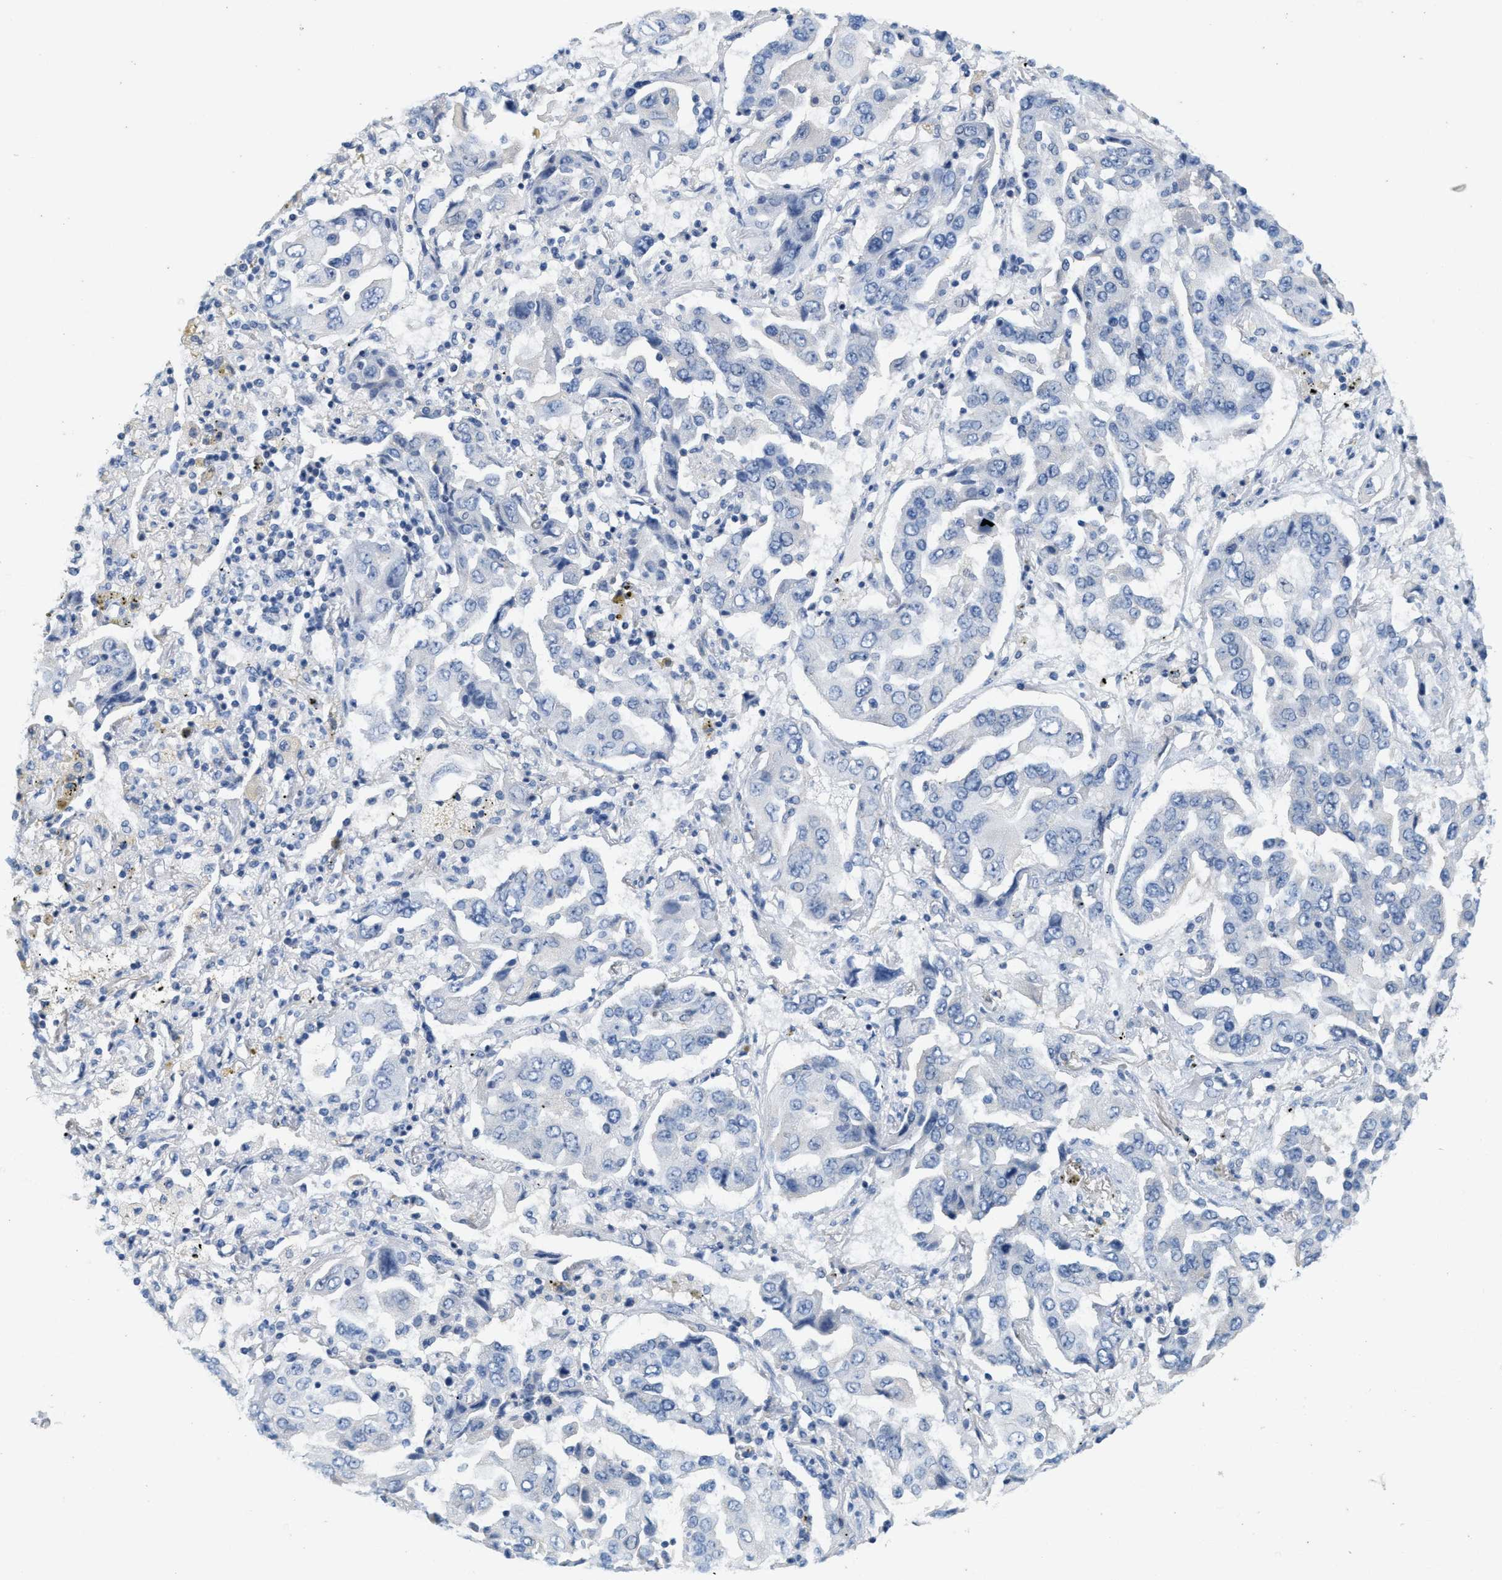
{"staining": {"intensity": "negative", "quantity": "none", "location": "none"}, "tissue": "lung cancer", "cell_type": "Tumor cells", "image_type": "cancer", "snomed": [{"axis": "morphology", "description": "Adenocarcinoma, NOS"}, {"axis": "topography", "description": "Lung"}], "caption": "Human lung cancer stained for a protein using IHC demonstrates no positivity in tumor cells.", "gene": "ABCB11", "patient": {"sex": "female", "age": 65}}